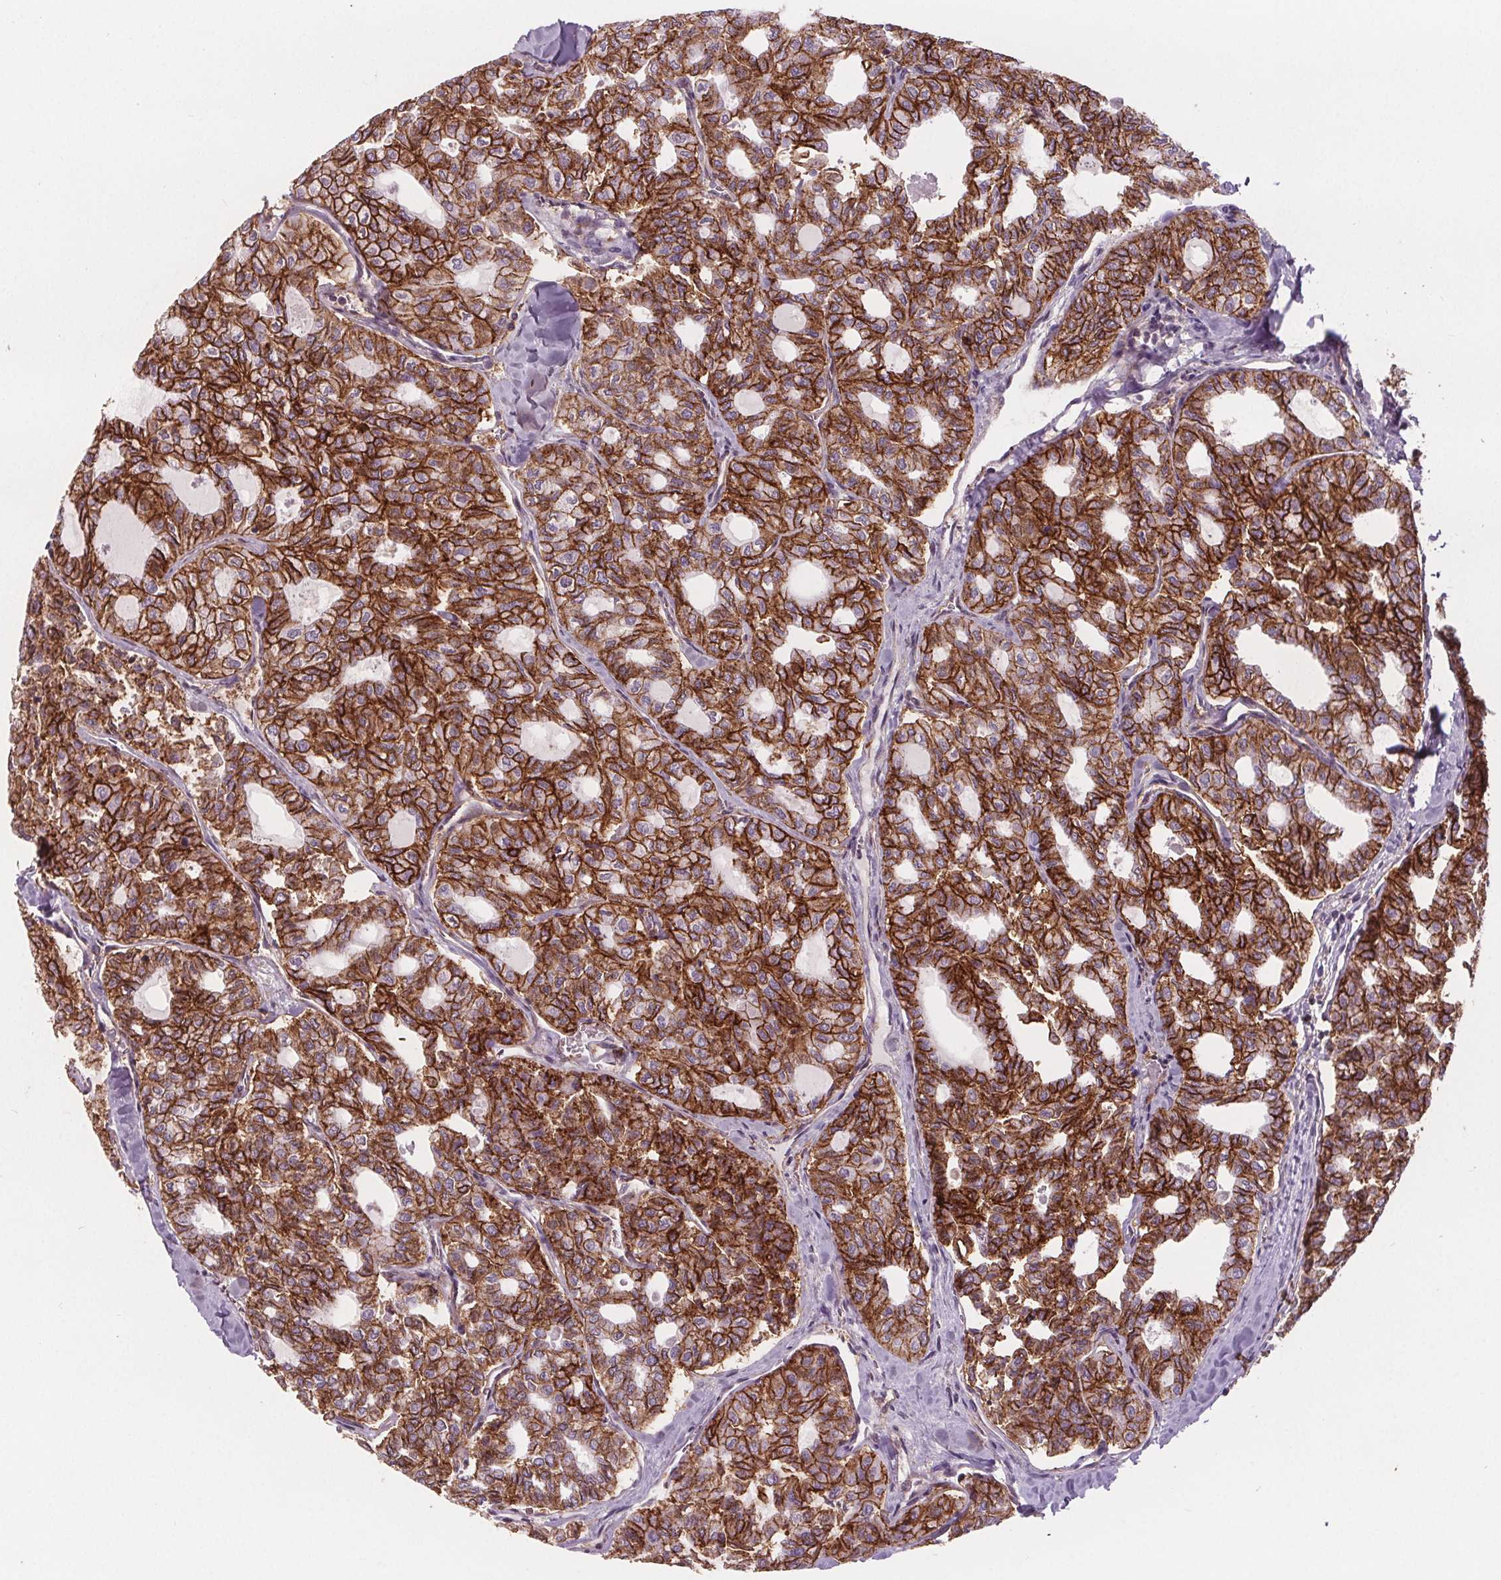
{"staining": {"intensity": "strong", "quantity": ">75%", "location": "cytoplasmic/membranous"}, "tissue": "thyroid cancer", "cell_type": "Tumor cells", "image_type": "cancer", "snomed": [{"axis": "morphology", "description": "Follicular adenoma carcinoma, NOS"}, {"axis": "topography", "description": "Thyroid gland"}], "caption": "Immunohistochemistry (IHC) of human thyroid cancer (follicular adenoma carcinoma) shows high levels of strong cytoplasmic/membranous expression in about >75% of tumor cells.", "gene": "ATP1A1", "patient": {"sex": "male", "age": 75}}